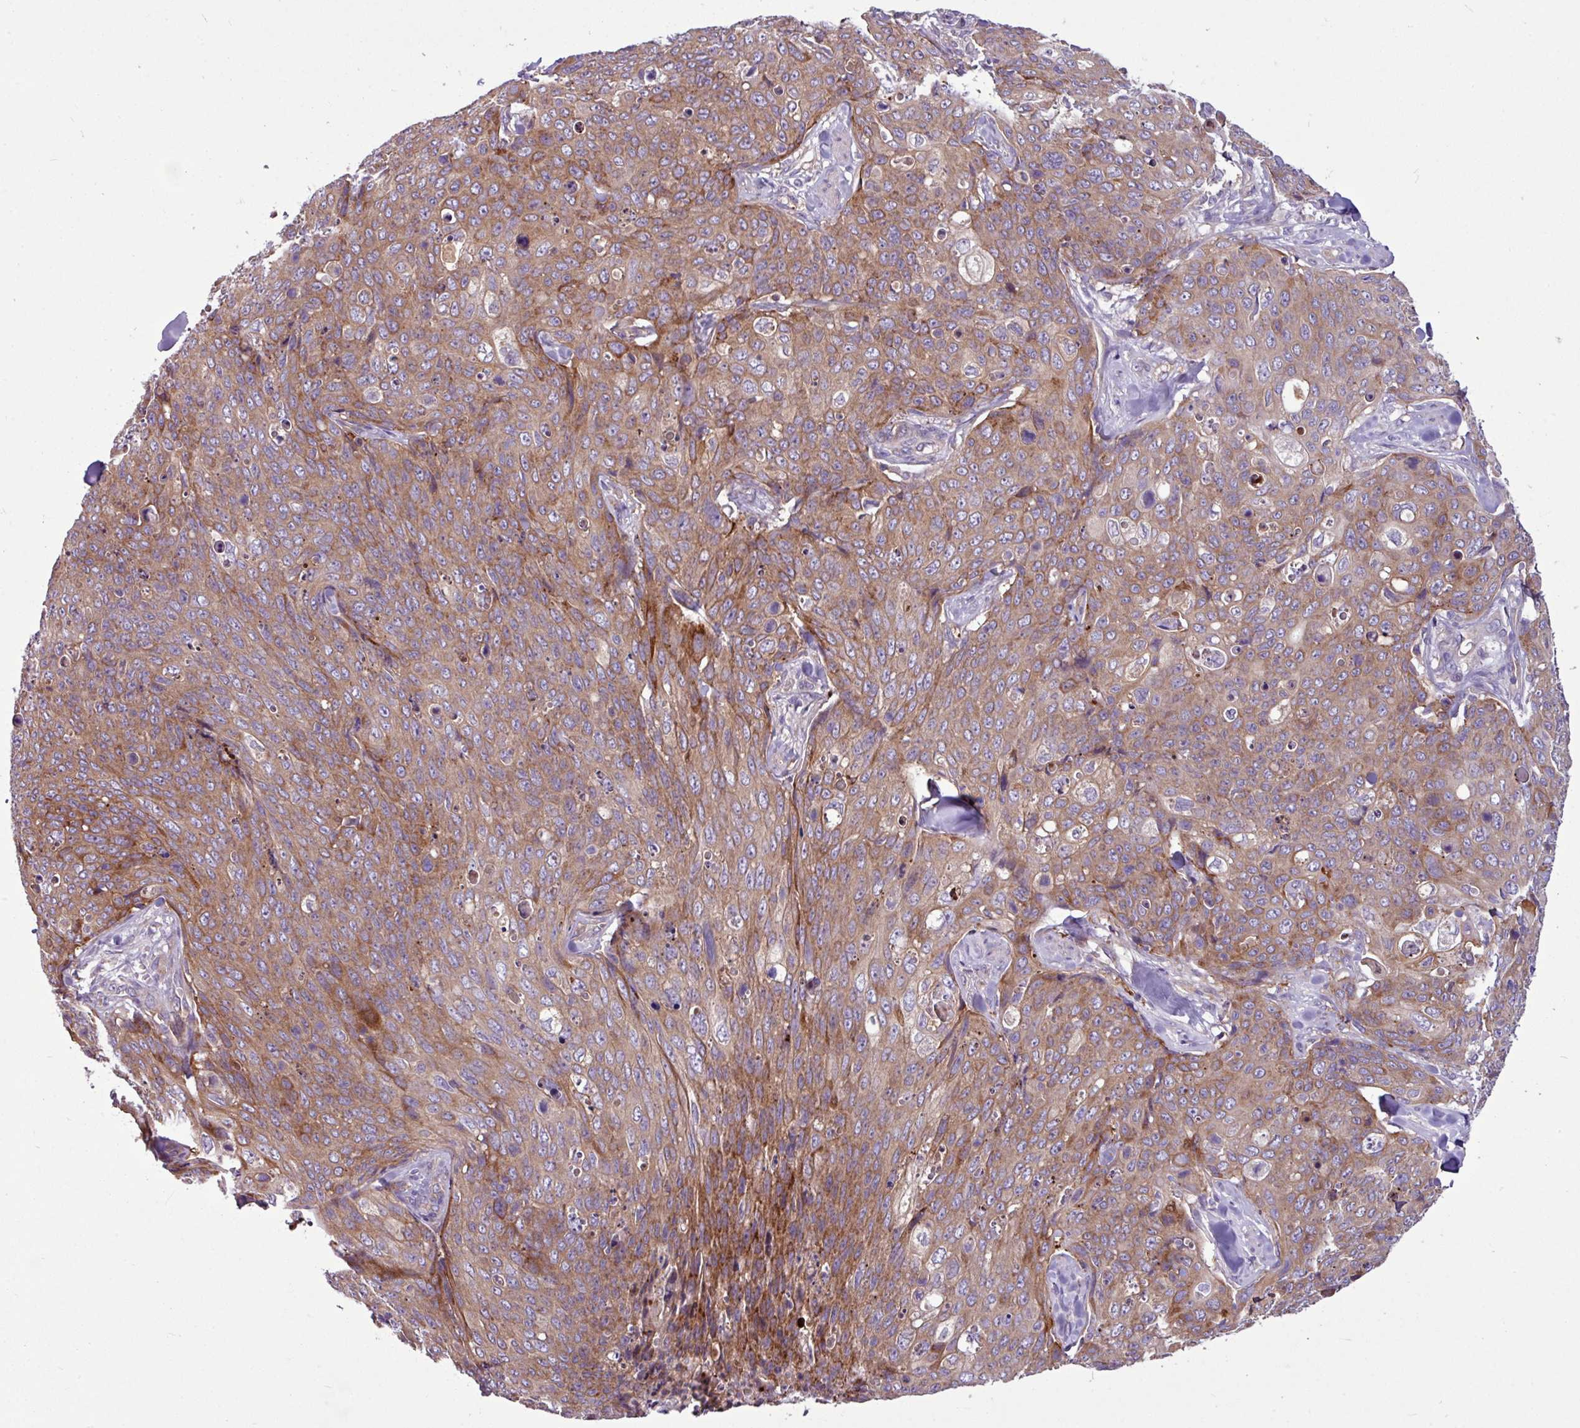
{"staining": {"intensity": "moderate", "quantity": ">75%", "location": "cytoplasmic/membranous"}, "tissue": "skin cancer", "cell_type": "Tumor cells", "image_type": "cancer", "snomed": [{"axis": "morphology", "description": "Squamous cell carcinoma, NOS"}, {"axis": "topography", "description": "Skin"}, {"axis": "topography", "description": "Vulva"}], "caption": "Skin cancer tissue displays moderate cytoplasmic/membranous staining in approximately >75% of tumor cells, visualized by immunohistochemistry.", "gene": "MROH2A", "patient": {"sex": "female", "age": 85}}